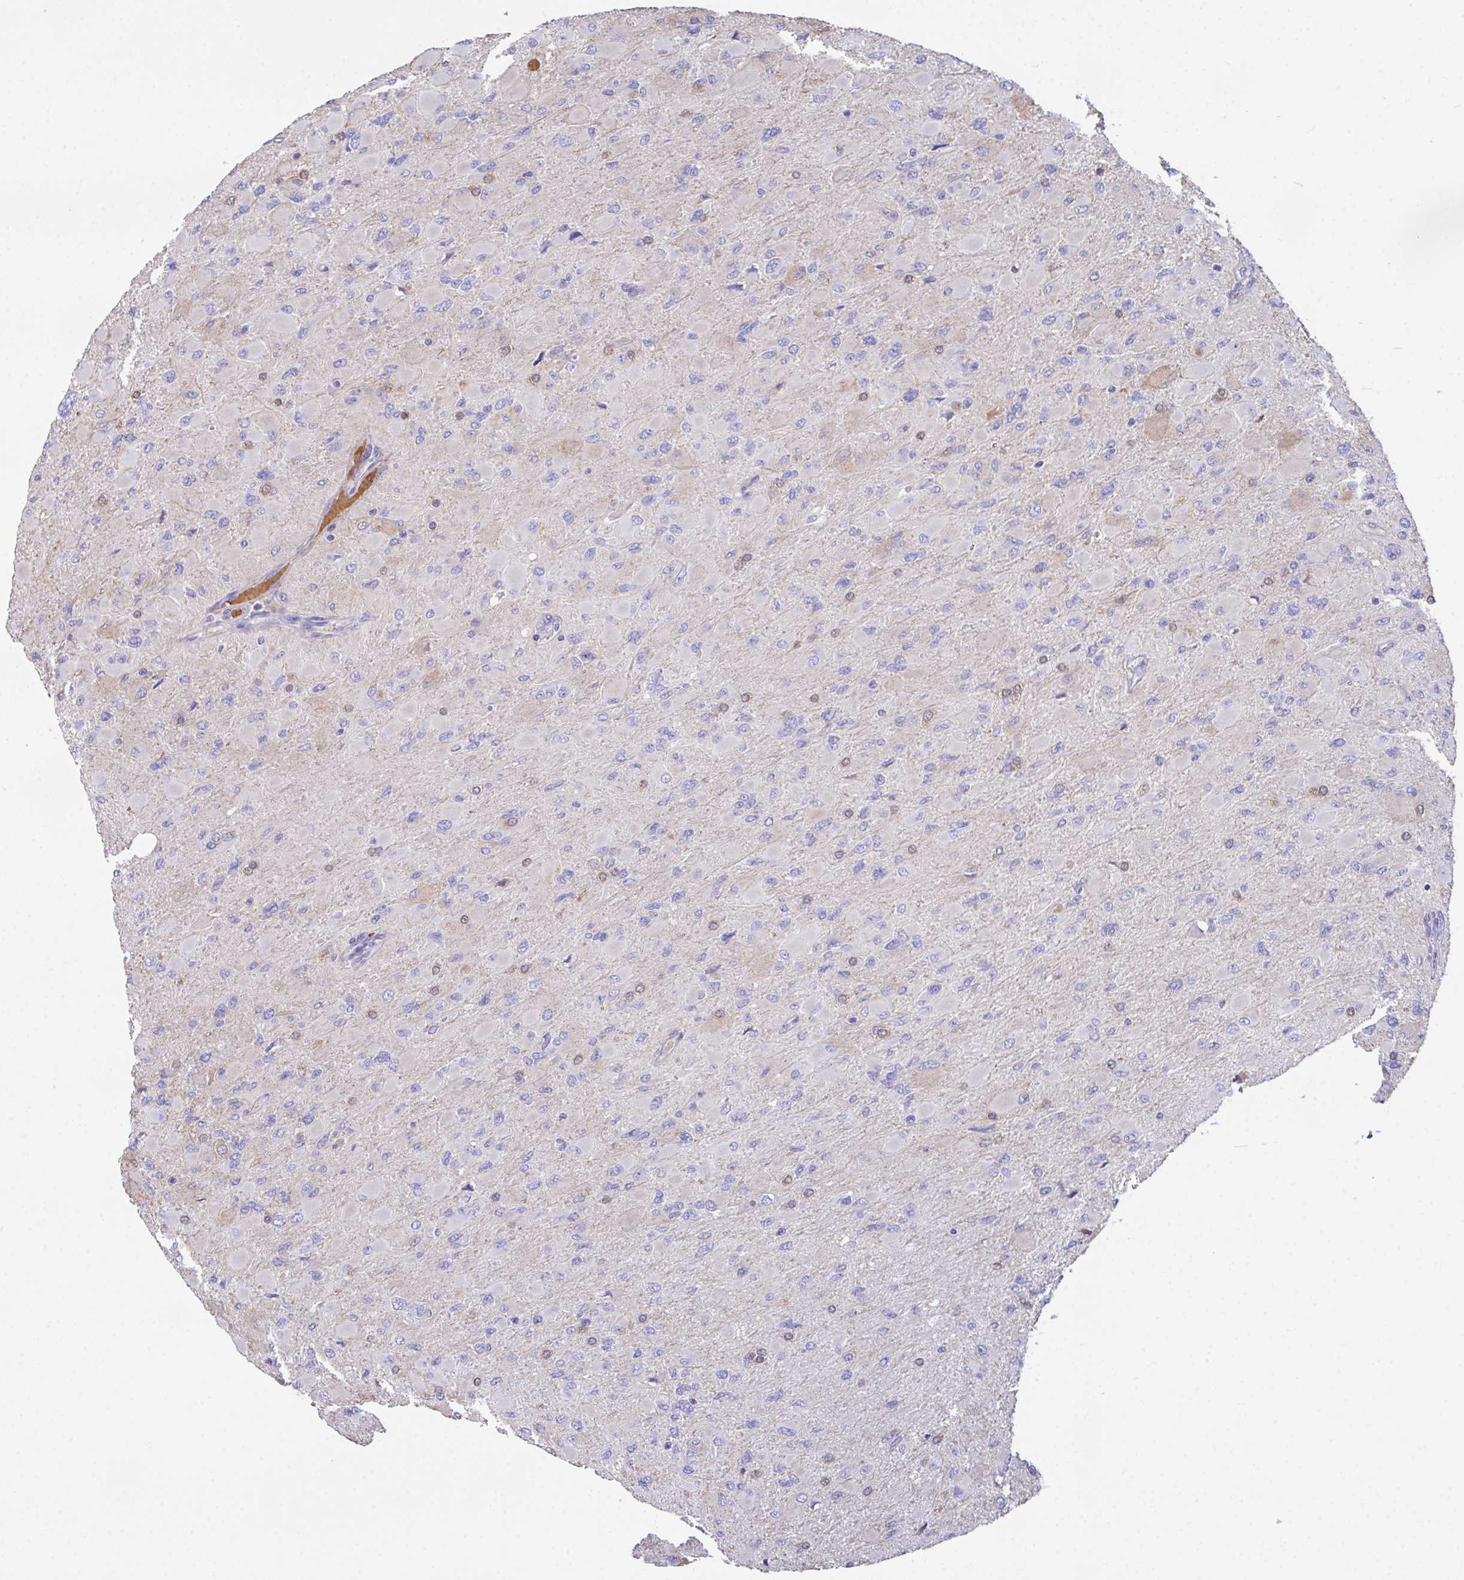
{"staining": {"intensity": "negative", "quantity": "none", "location": "none"}, "tissue": "glioma", "cell_type": "Tumor cells", "image_type": "cancer", "snomed": [{"axis": "morphology", "description": "Glioma, malignant, High grade"}, {"axis": "topography", "description": "Cerebral cortex"}], "caption": "An immunohistochemistry (IHC) micrograph of malignant glioma (high-grade) is shown. There is no staining in tumor cells of malignant glioma (high-grade). (DAB IHC visualized using brightfield microscopy, high magnification).", "gene": "TFAP2C", "patient": {"sex": "female", "age": 36}}